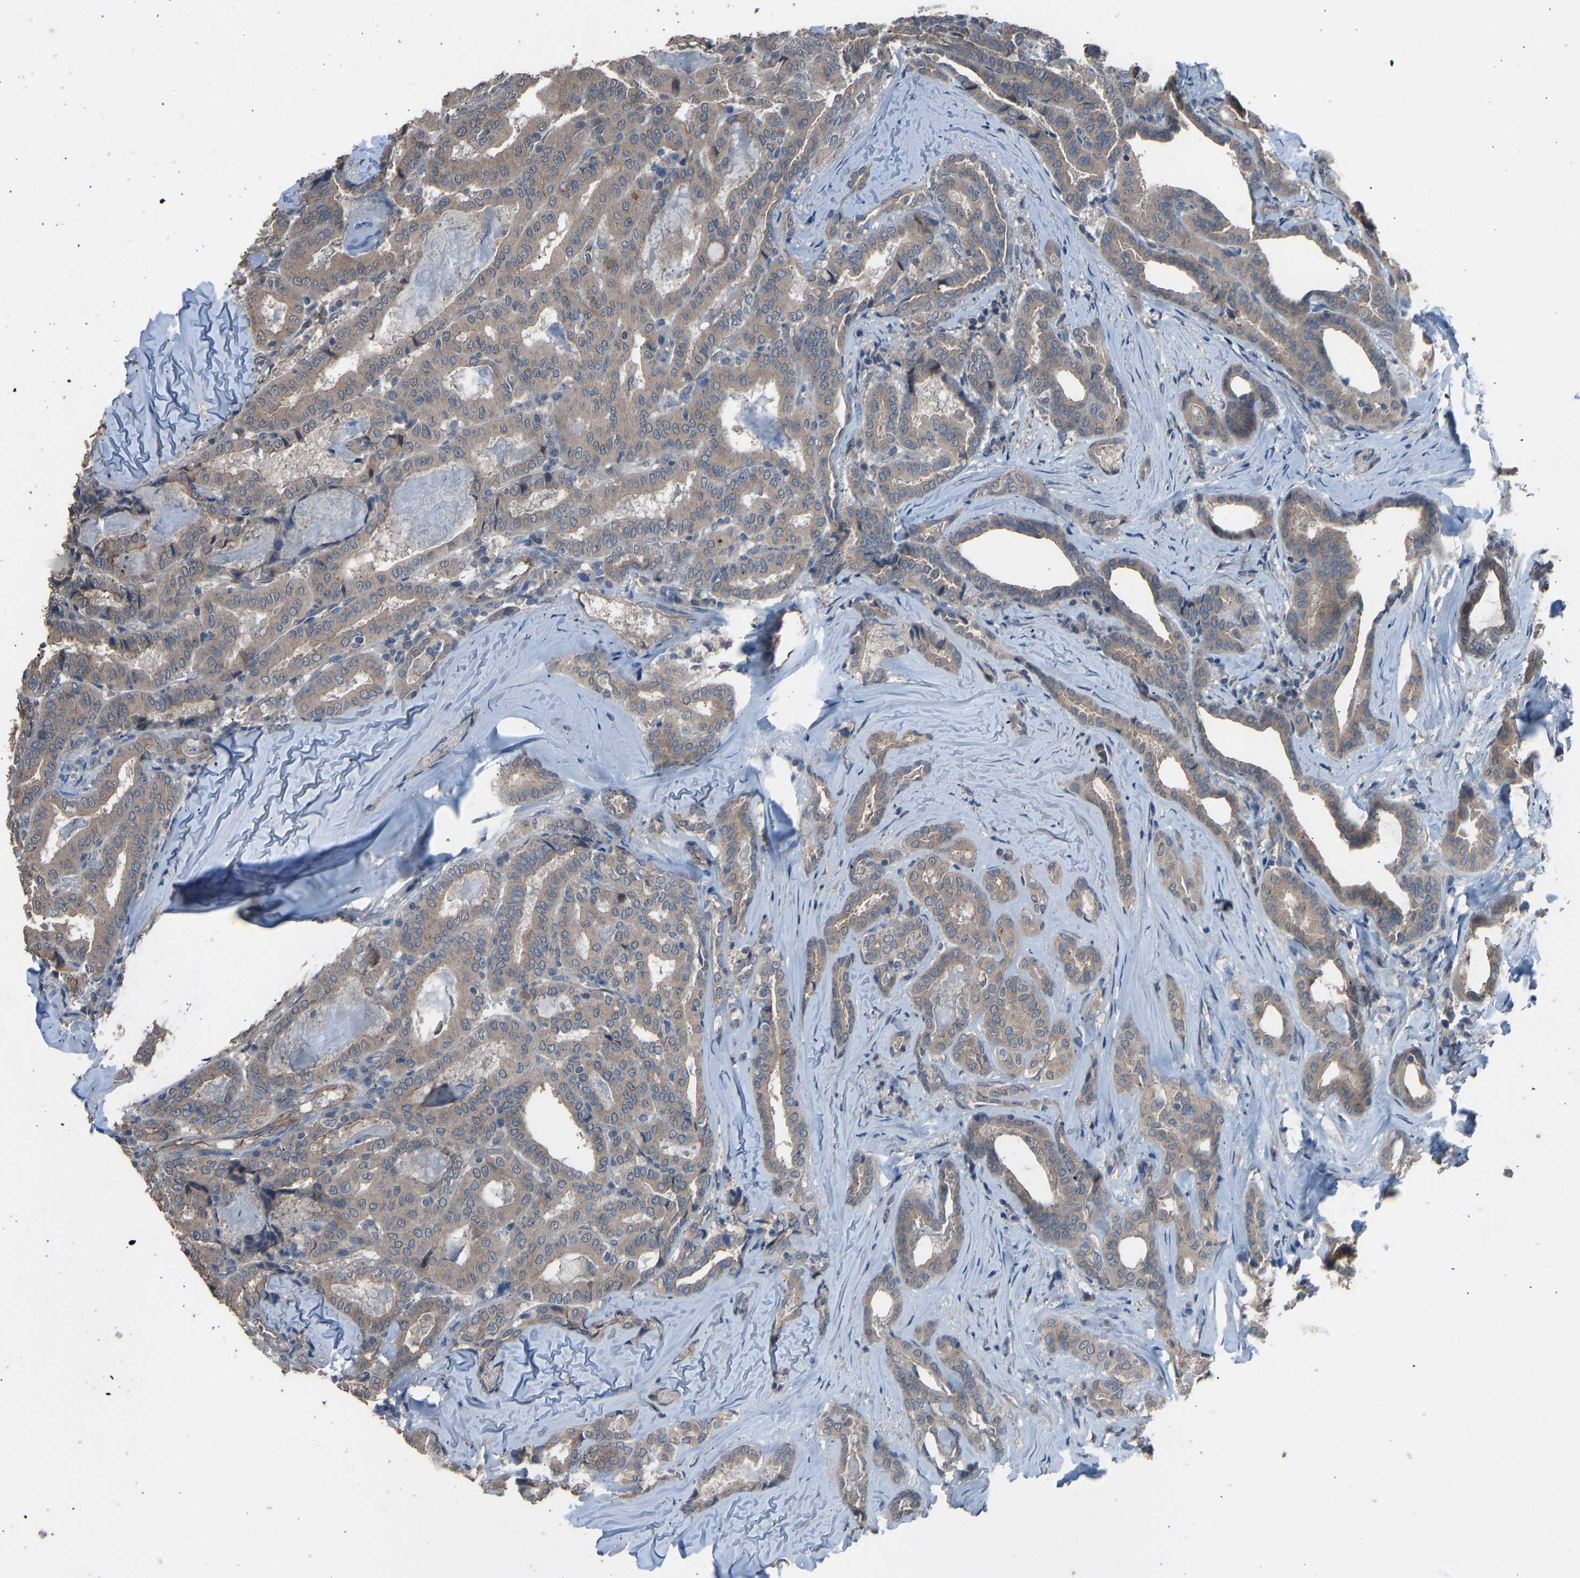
{"staining": {"intensity": "weak", "quantity": ">75%", "location": "cytoplasmic/membranous"}, "tissue": "thyroid cancer", "cell_type": "Tumor cells", "image_type": "cancer", "snomed": [{"axis": "morphology", "description": "Papillary adenocarcinoma, NOS"}, {"axis": "topography", "description": "Thyroid gland"}], "caption": "Protein staining of thyroid papillary adenocarcinoma tissue displays weak cytoplasmic/membranous staining in approximately >75% of tumor cells. Using DAB (brown) and hematoxylin (blue) stains, captured at high magnification using brightfield microscopy.", "gene": "SLC43A1", "patient": {"sex": "female", "age": 42}}